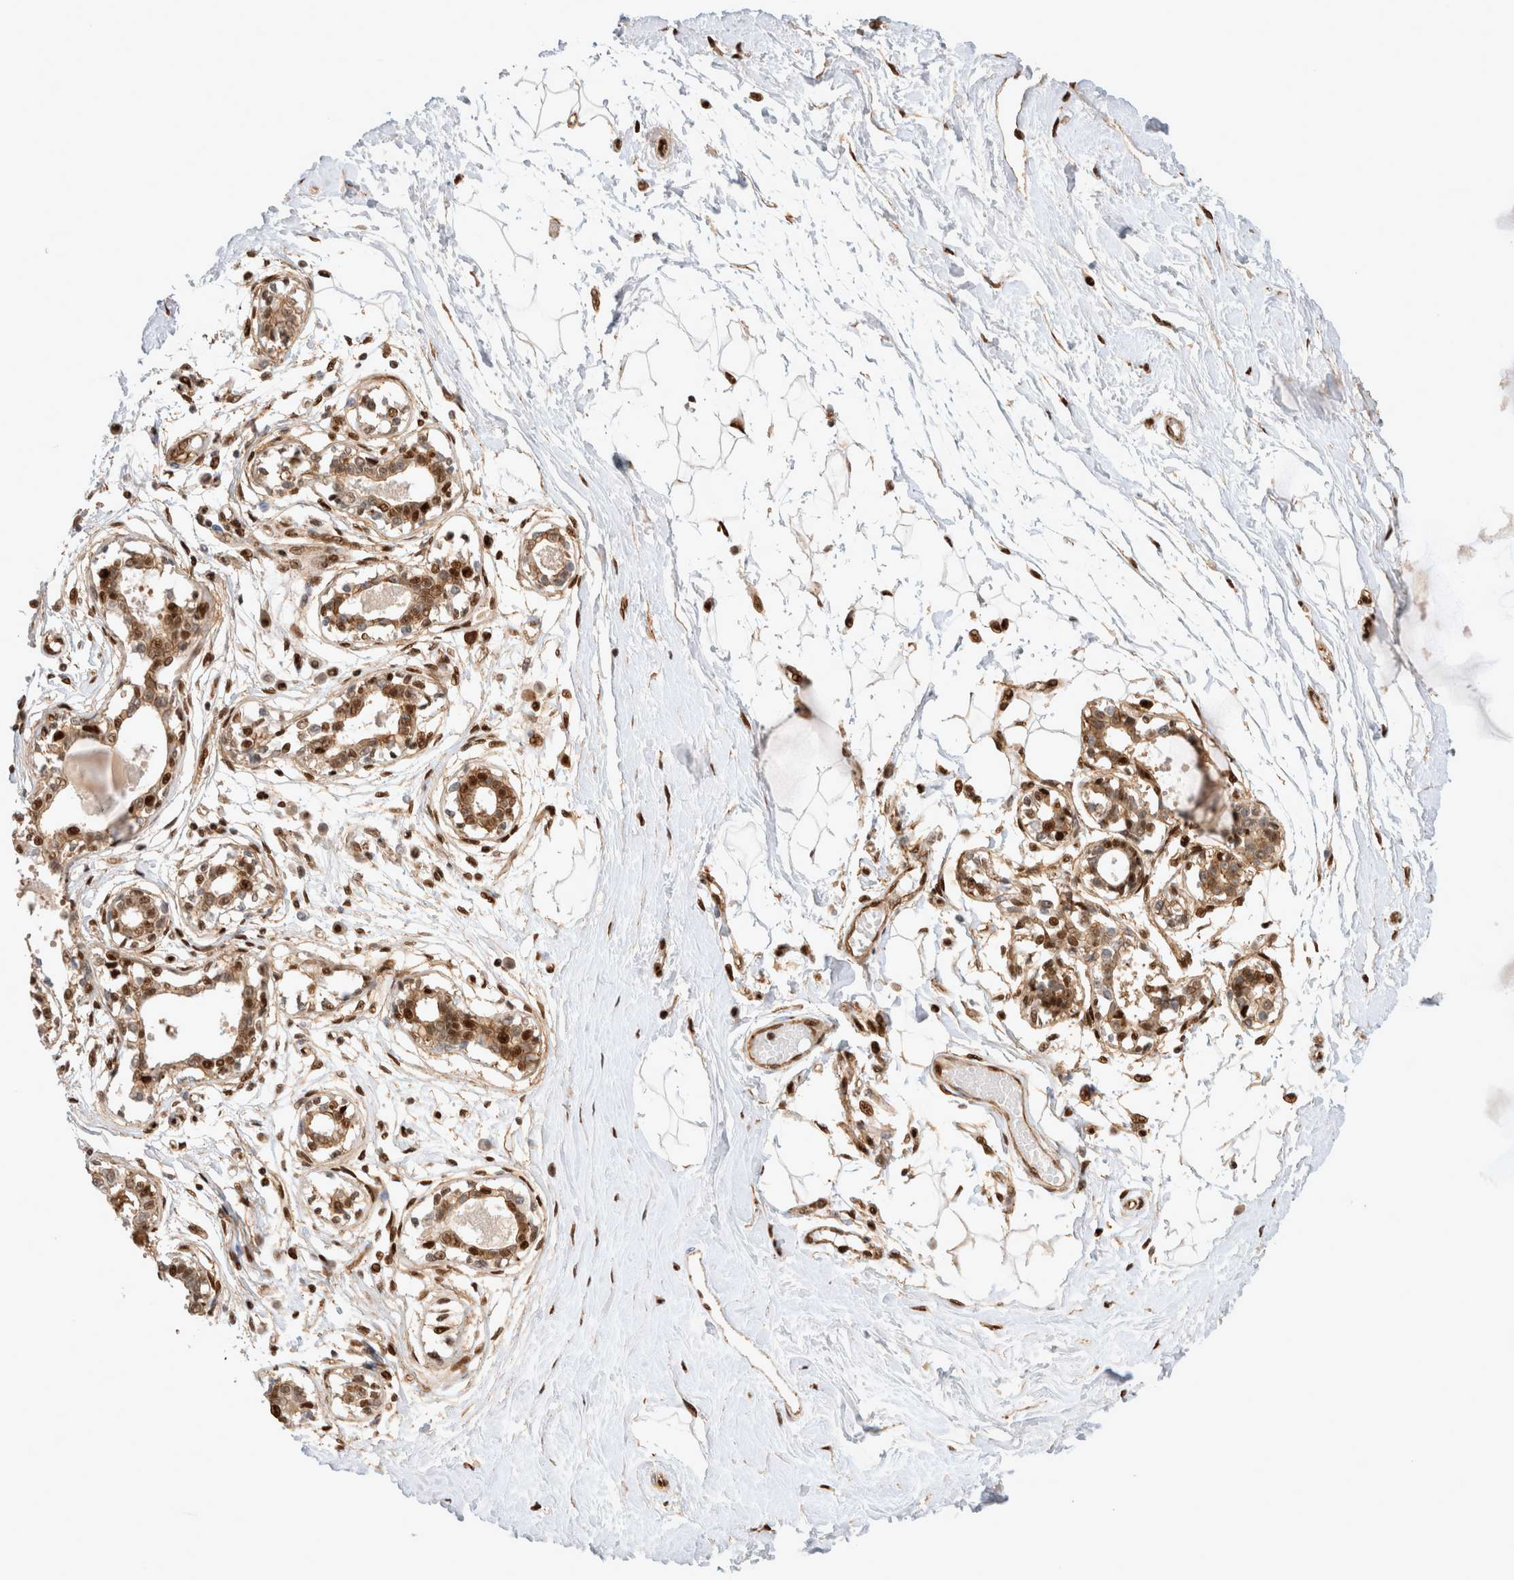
{"staining": {"intensity": "moderate", "quantity": ">75%", "location": "nuclear"}, "tissue": "breast", "cell_type": "Adipocytes", "image_type": "normal", "snomed": [{"axis": "morphology", "description": "Normal tissue, NOS"}, {"axis": "topography", "description": "Breast"}], "caption": "IHC of normal human breast reveals medium levels of moderate nuclear expression in about >75% of adipocytes.", "gene": "TCF4", "patient": {"sex": "female", "age": 45}}